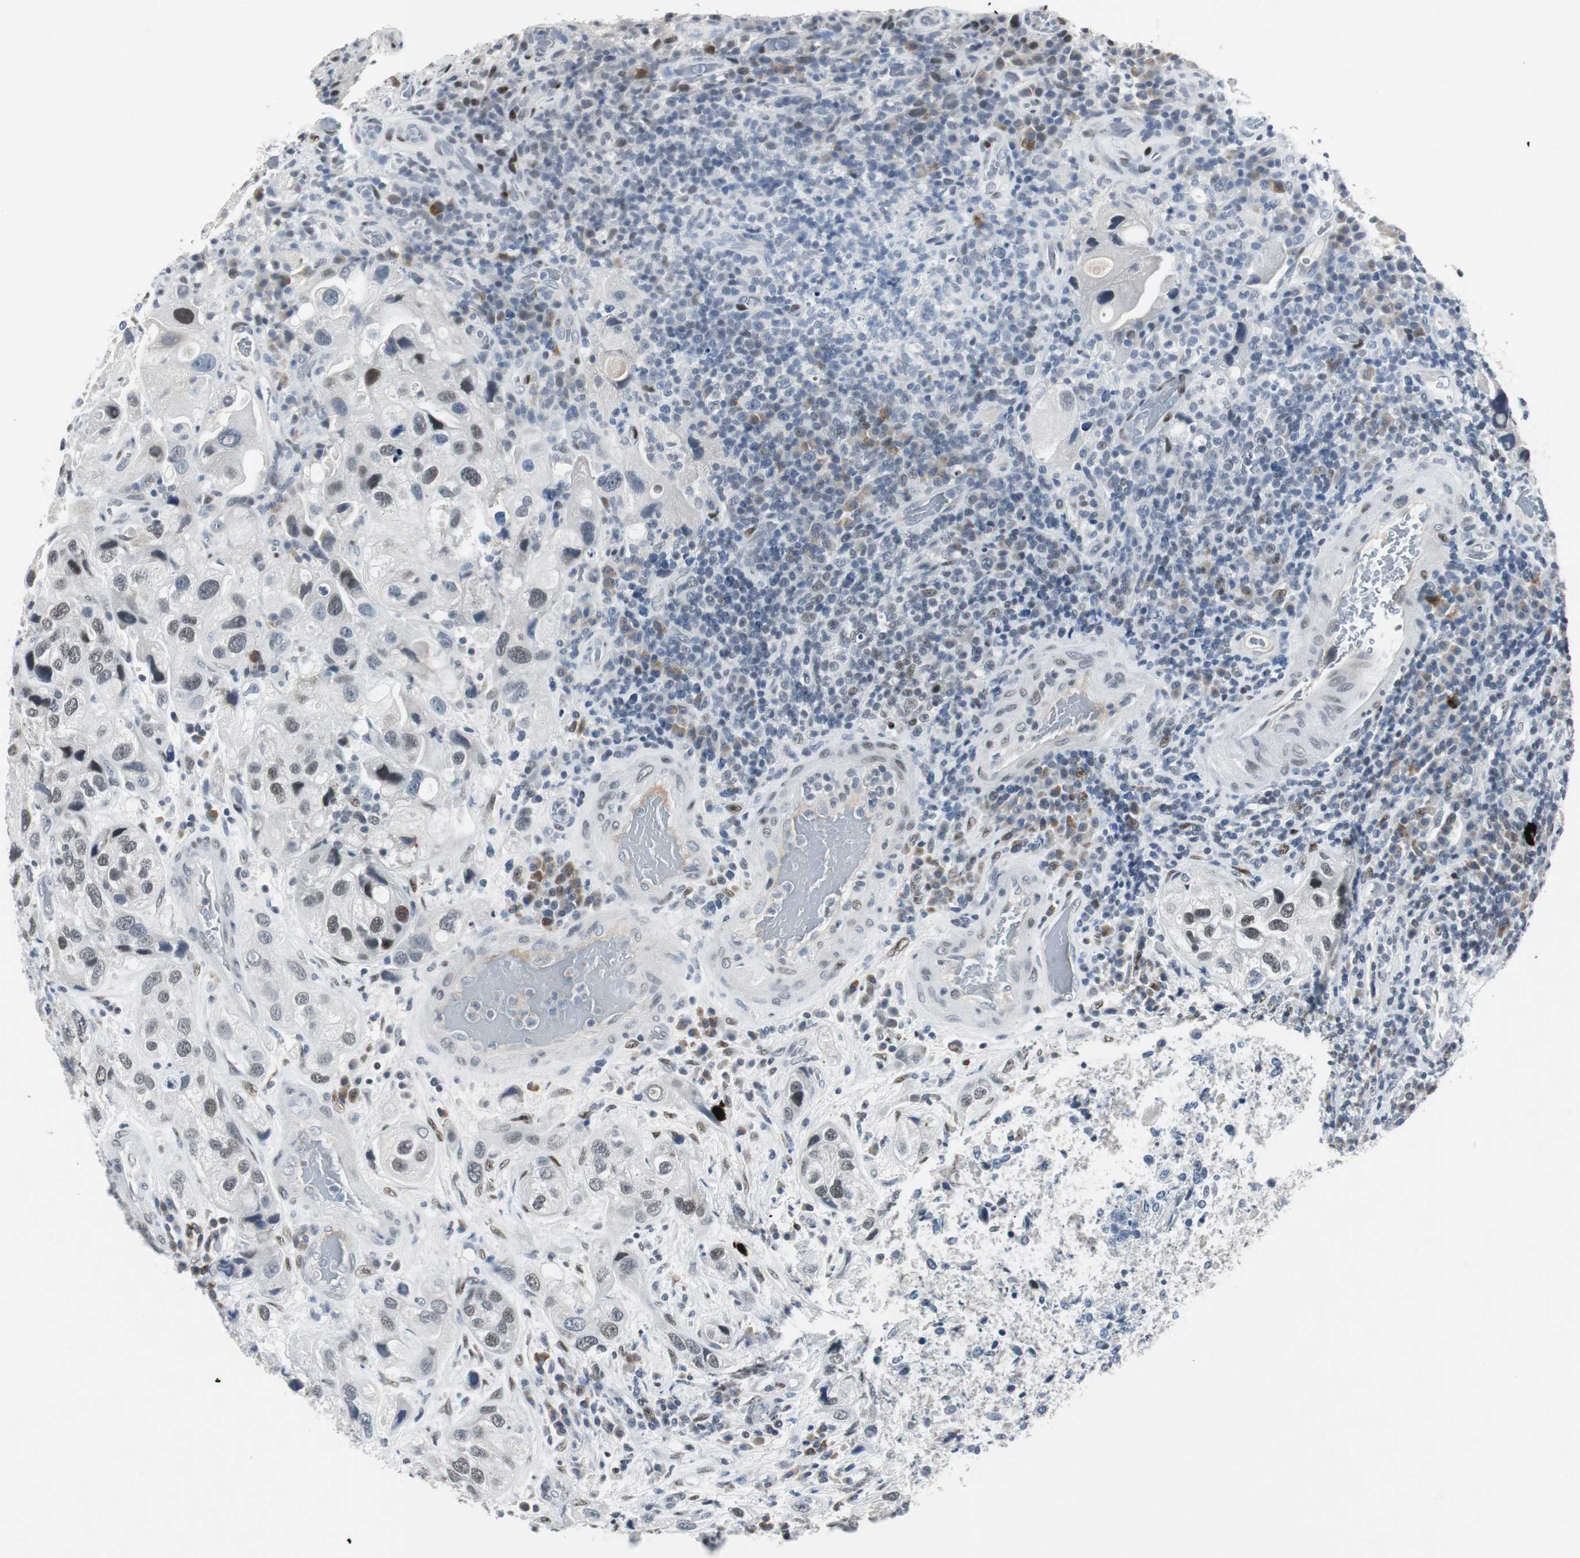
{"staining": {"intensity": "weak", "quantity": "25%-75%", "location": "nuclear"}, "tissue": "urothelial cancer", "cell_type": "Tumor cells", "image_type": "cancer", "snomed": [{"axis": "morphology", "description": "Urothelial carcinoma, High grade"}, {"axis": "topography", "description": "Urinary bladder"}], "caption": "Human high-grade urothelial carcinoma stained for a protein (brown) shows weak nuclear positive positivity in approximately 25%-75% of tumor cells.", "gene": "ELK1", "patient": {"sex": "female", "age": 64}}